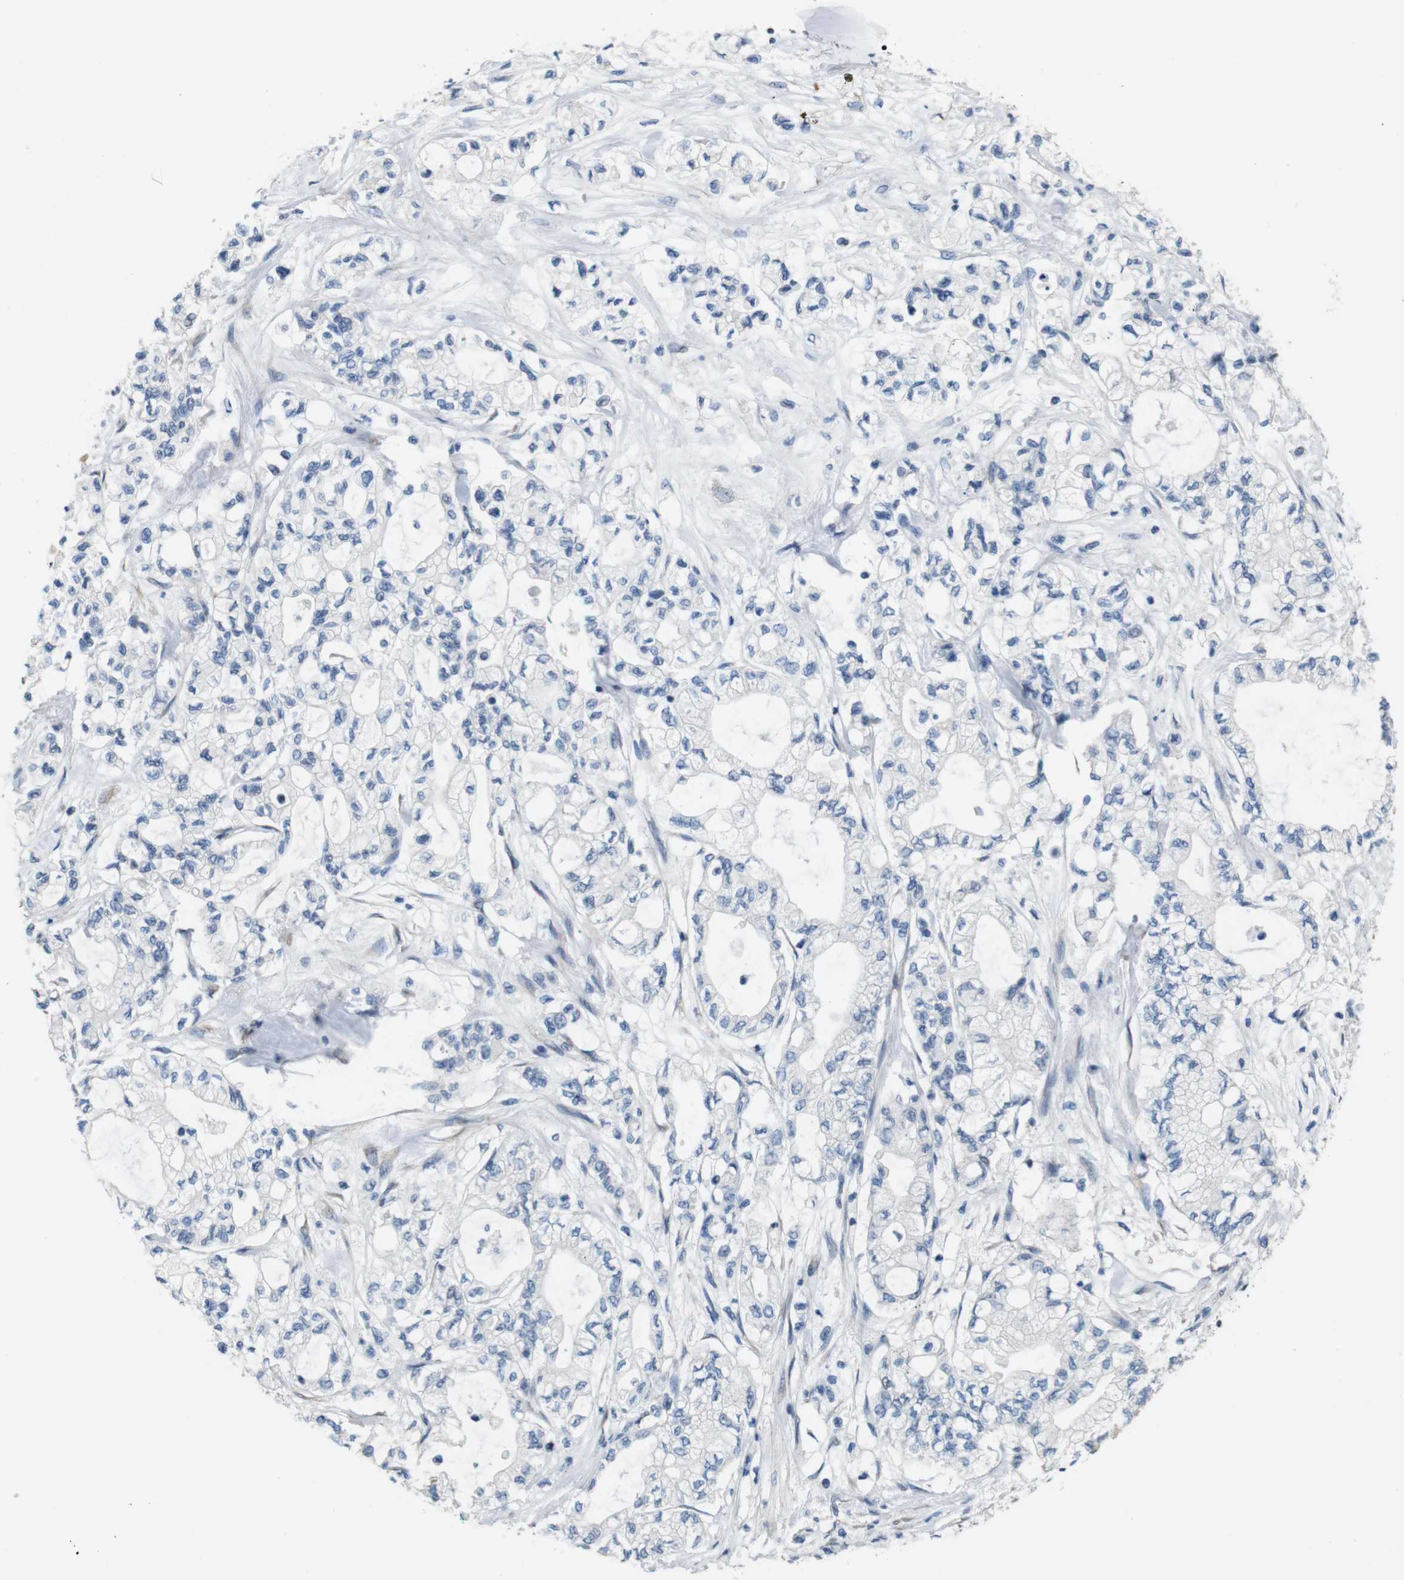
{"staining": {"intensity": "negative", "quantity": "none", "location": "none"}, "tissue": "pancreatic cancer", "cell_type": "Tumor cells", "image_type": "cancer", "snomed": [{"axis": "morphology", "description": "Adenocarcinoma, NOS"}, {"axis": "topography", "description": "Pancreas"}], "caption": "Immunohistochemical staining of human pancreatic adenocarcinoma demonstrates no significant expression in tumor cells.", "gene": "SMCO2", "patient": {"sex": "male", "age": 79}}